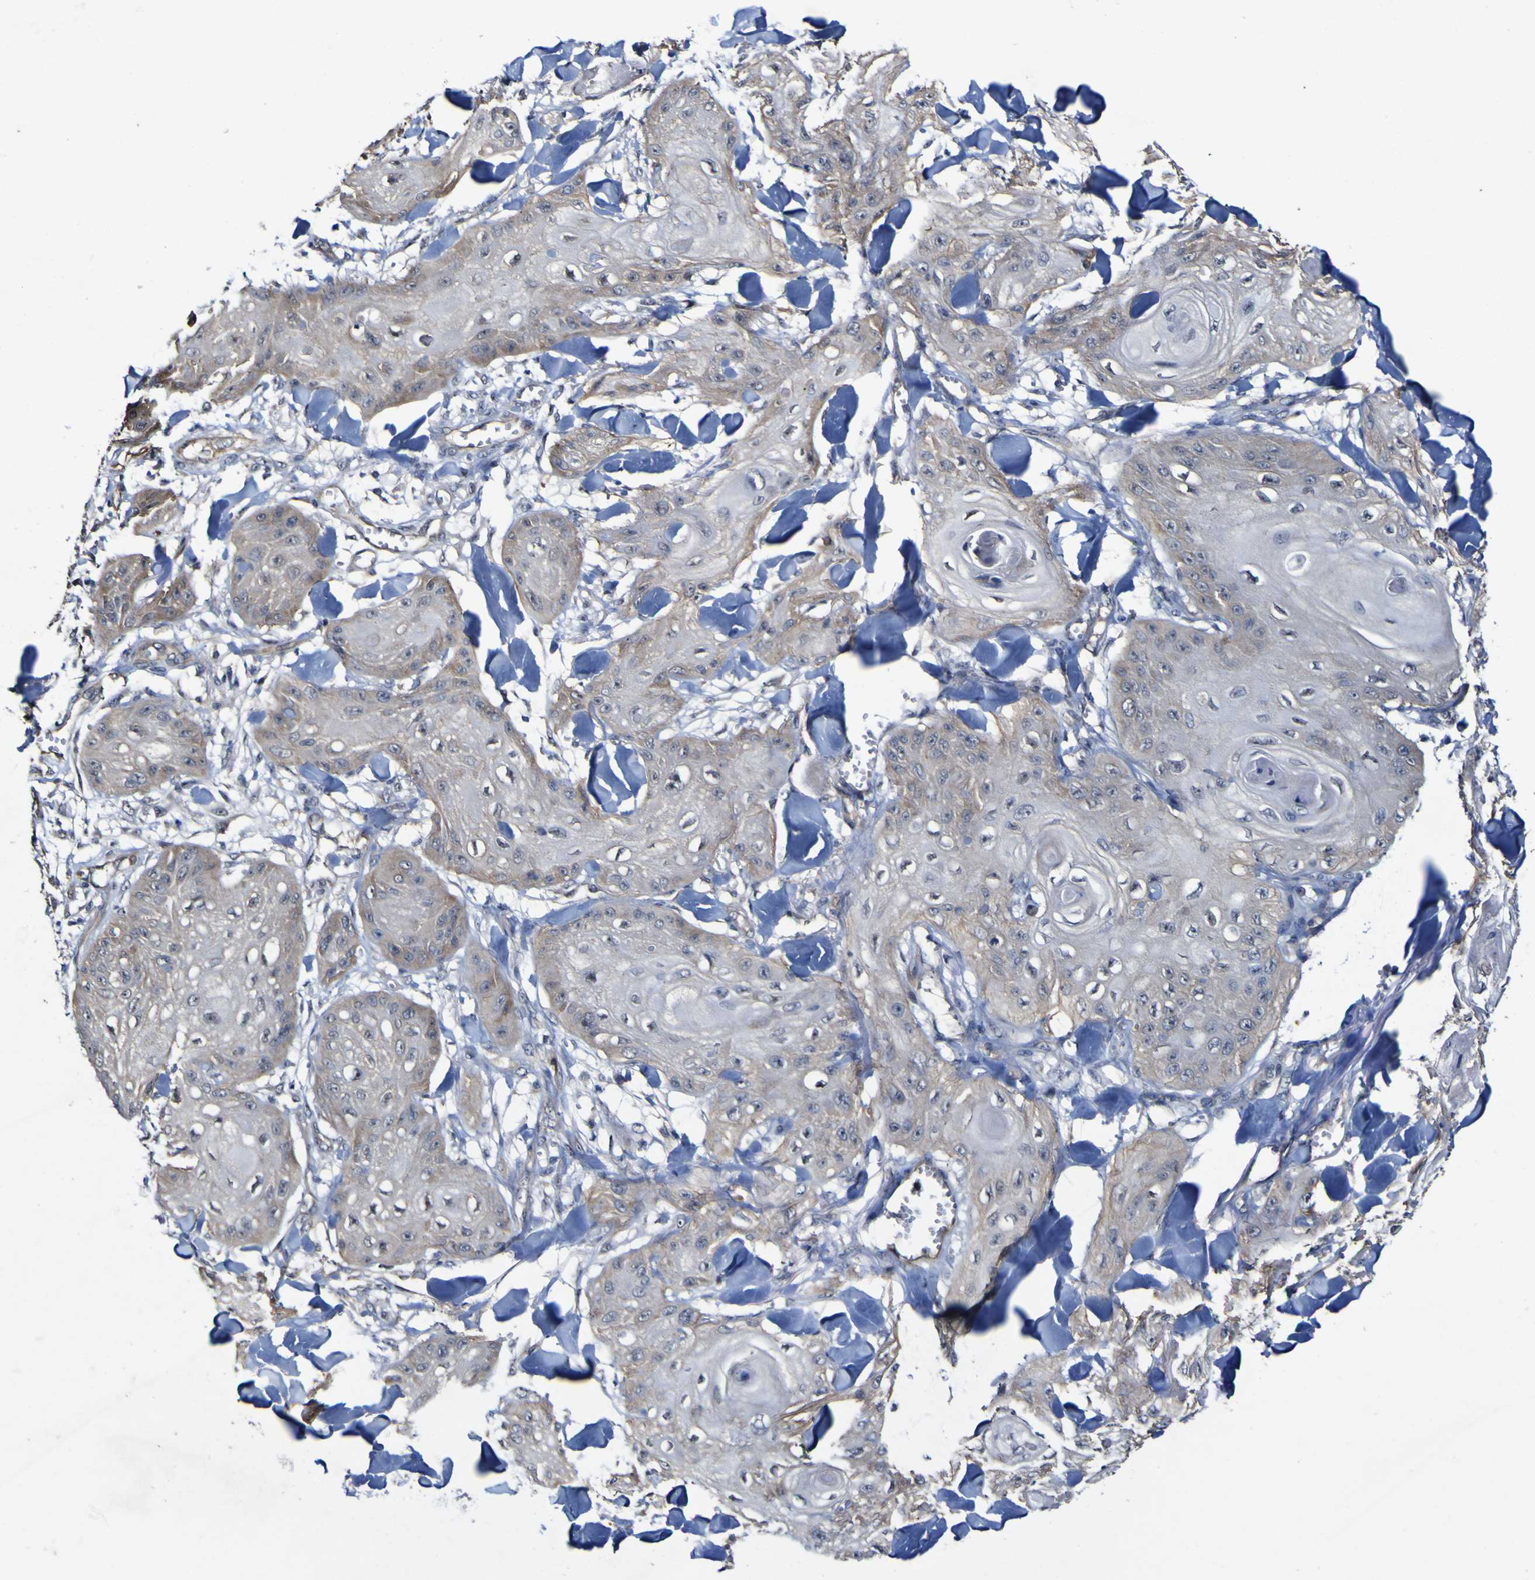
{"staining": {"intensity": "negative", "quantity": "none", "location": "none"}, "tissue": "skin cancer", "cell_type": "Tumor cells", "image_type": "cancer", "snomed": [{"axis": "morphology", "description": "Squamous cell carcinoma, NOS"}, {"axis": "topography", "description": "Skin"}], "caption": "Immunohistochemistry (IHC) micrograph of human skin squamous cell carcinoma stained for a protein (brown), which reveals no expression in tumor cells.", "gene": "CCL2", "patient": {"sex": "male", "age": 74}}